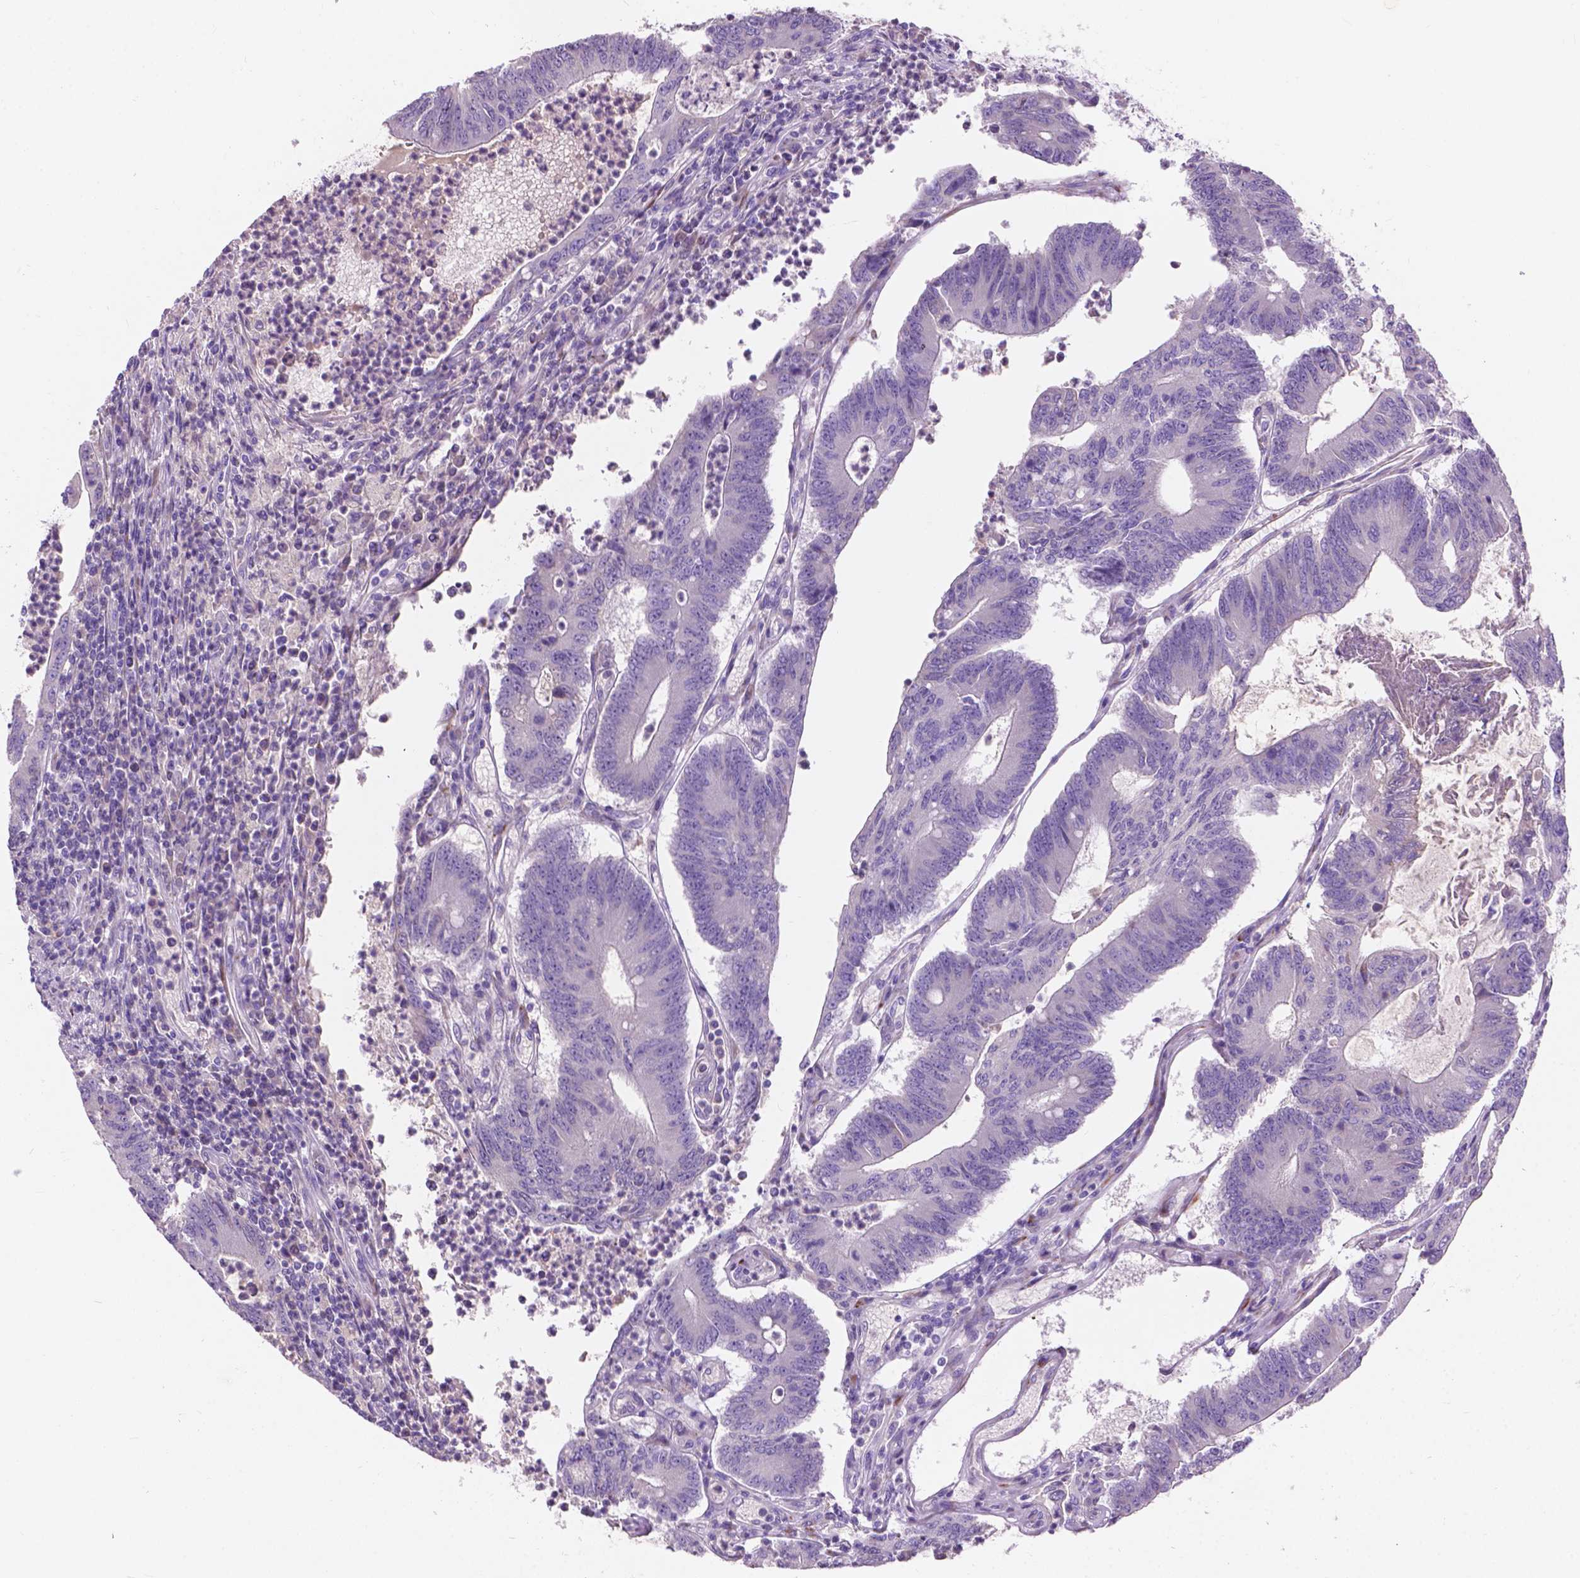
{"staining": {"intensity": "negative", "quantity": "none", "location": "none"}, "tissue": "colorectal cancer", "cell_type": "Tumor cells", "image_type": "cancer", "snomed": [{"axis": "morphology", "description": "Adenocarcinoma, NOS"}, {"axis": "topography", "description": "Colon"}], "caption": "The photomicrograph displays no significant expression in tumor cells of adenocarcinoma (colorectal). (DAB IHC with hematoxylin counter stain).", "gene": "NOXO1", "patient": {"sex": "female", "age": 70}}